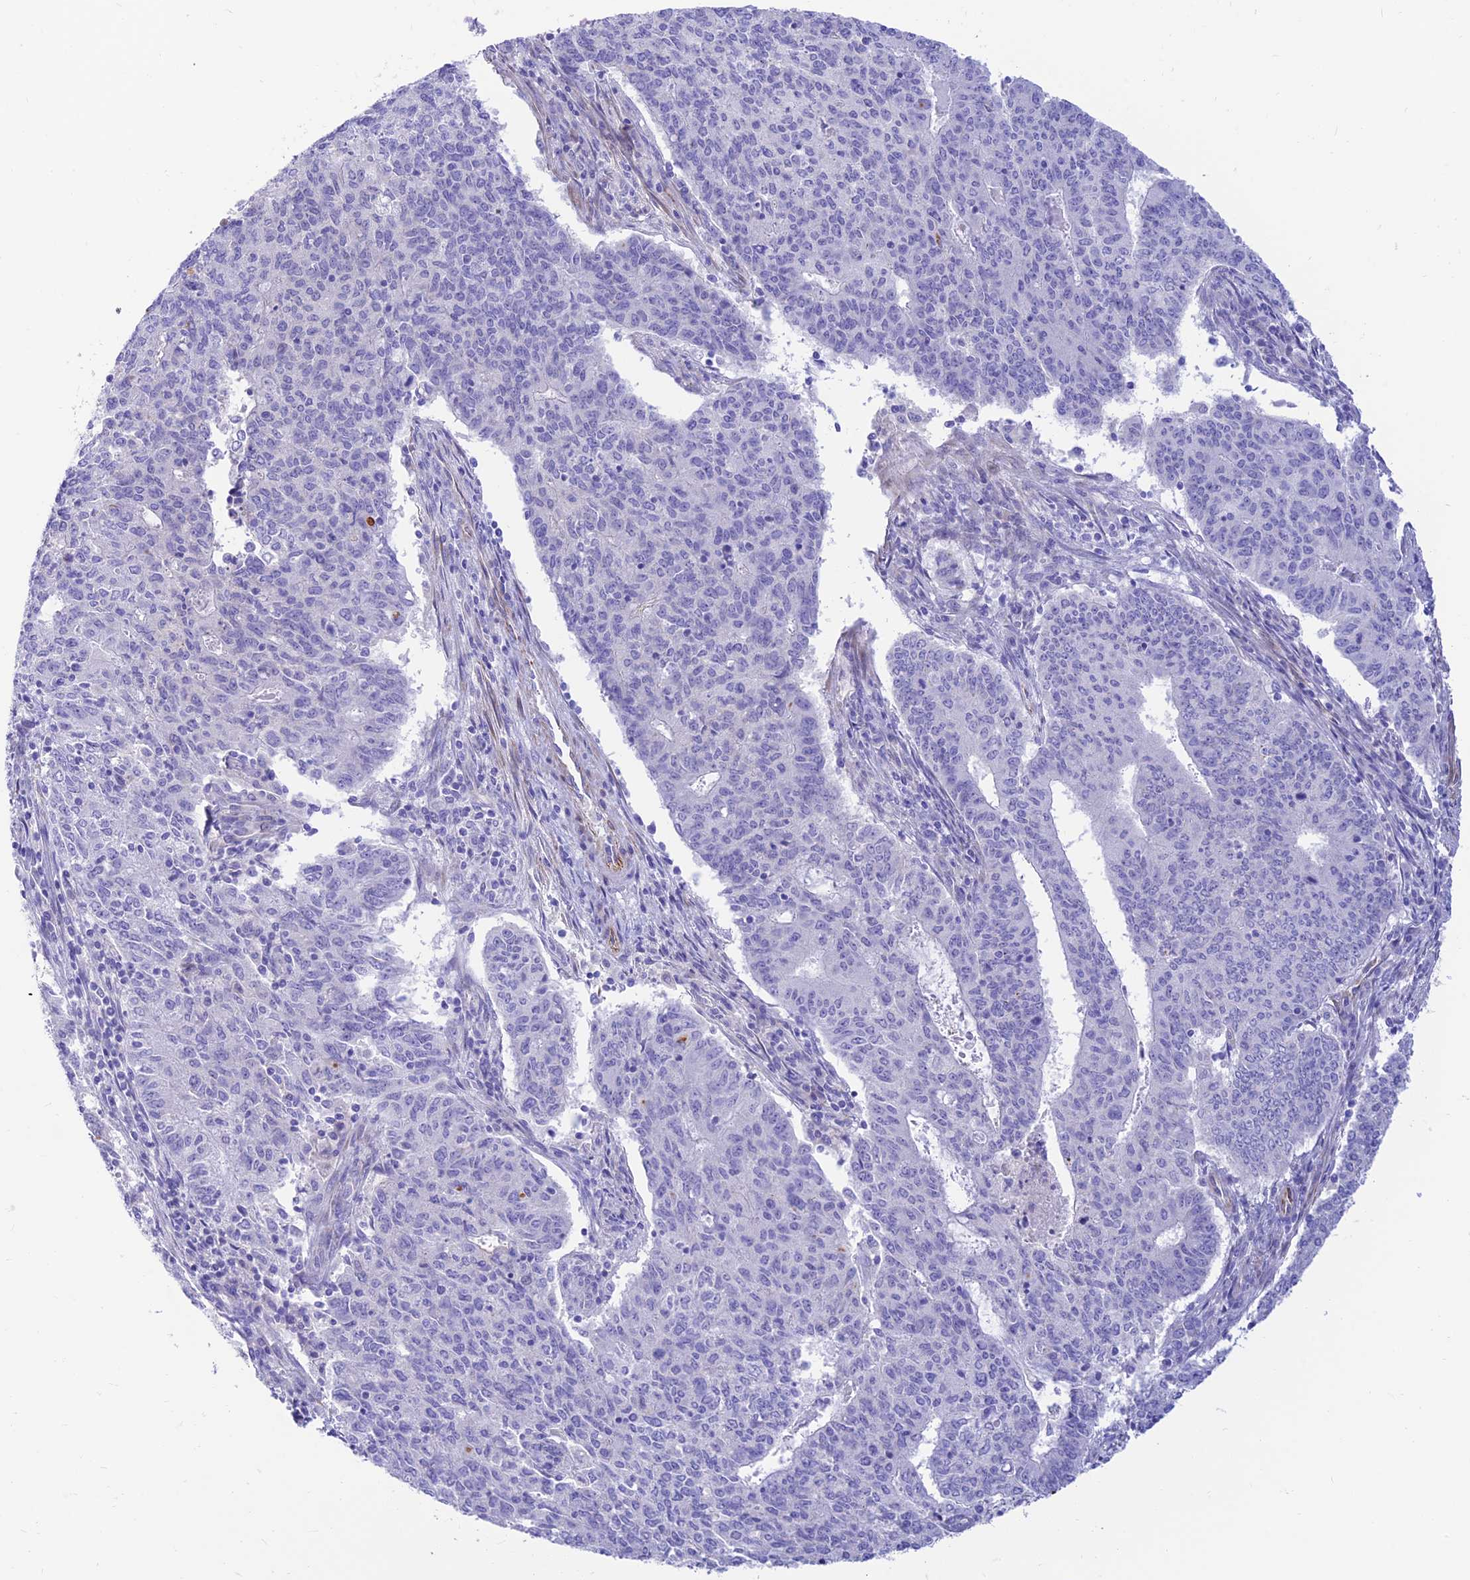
{"staining": {"intensity": "negative", "quantity": "none", "location": "none"}, "tissue": "endometrial cancer", "cell_type": "Tumor cells", "image_type": "cancer", "snomed": [{"axis": "morphology", "description": "Adenocarcinoma, NOS"}, {"axis": "topography", "description": "Endometrium"}], "caption": "High magnification brightfield microscopy of endometrial adenocarcinoma stained with DAB (3,3'-diaminobenzidine) (brown) and counterstained with hematoxylin (blue): tumor cells show no significant expression.", "gene": "FAM186B", "patient": {"sex": "female", "age": 59}}